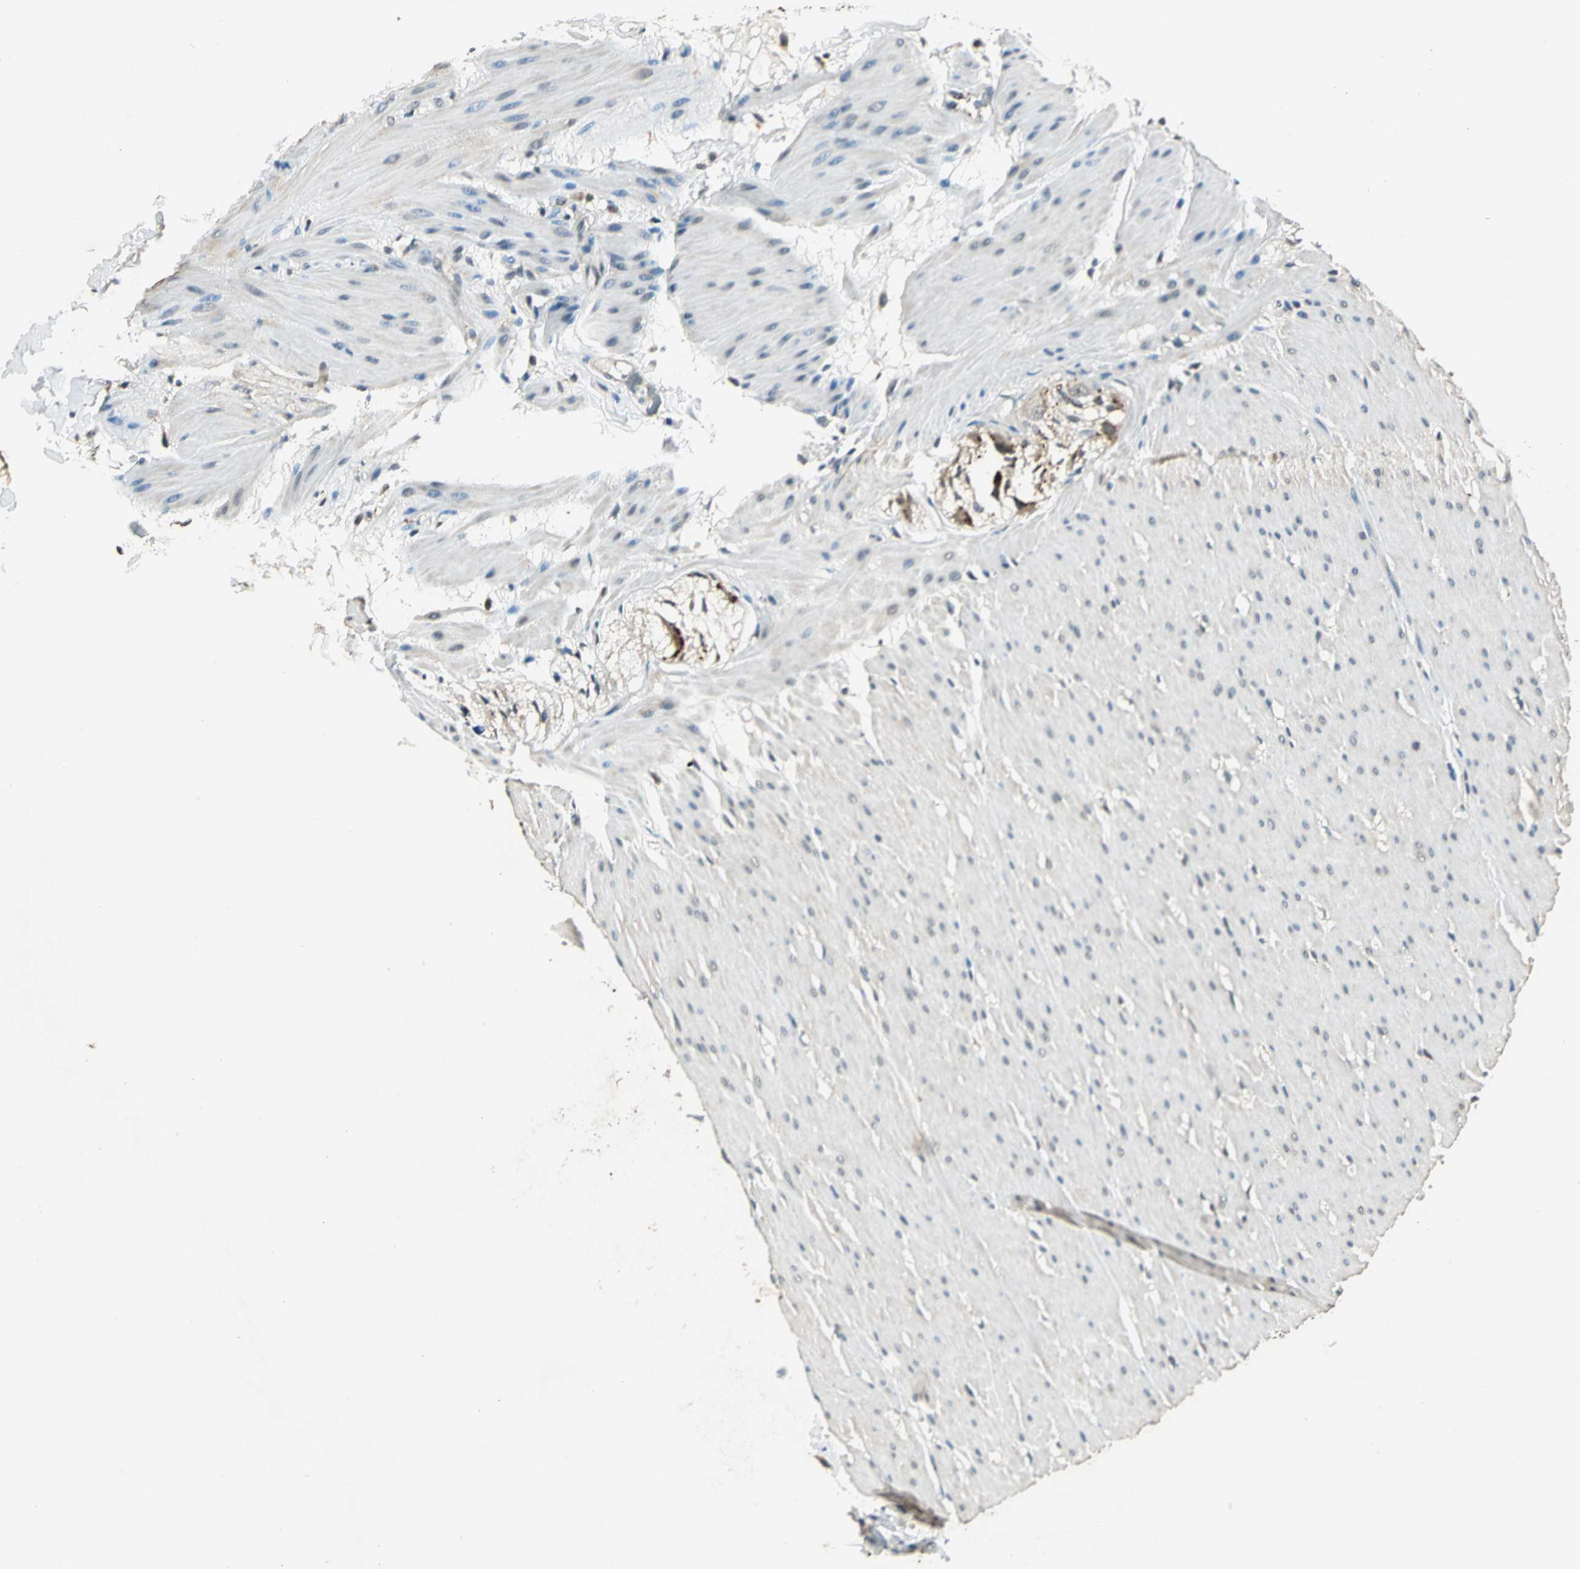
{"staining": {"intensity": "negative", "quantity": "none", "location": "none"}, "tissue": "smooth muscle", "cell_type": "Smooth muscle cells", "image_type": "normal", "snomed": [{"axis": "morphology", "description": "Normal tissue, NOS"}, {"axis": "topography", "description": "Smooth muscle"}, {"axis": "topography", "description": "Colon"}], "caption": "This is a micrograph of immunohistochemistry staining of benign smooth muscle, which shows no positivity in smooth muscle cells. (DAB IHC visualized using brightfield microscopy, high magnification).", "gene": "PPP1R13L", "patient": {"sex": "male", "age": 67}}